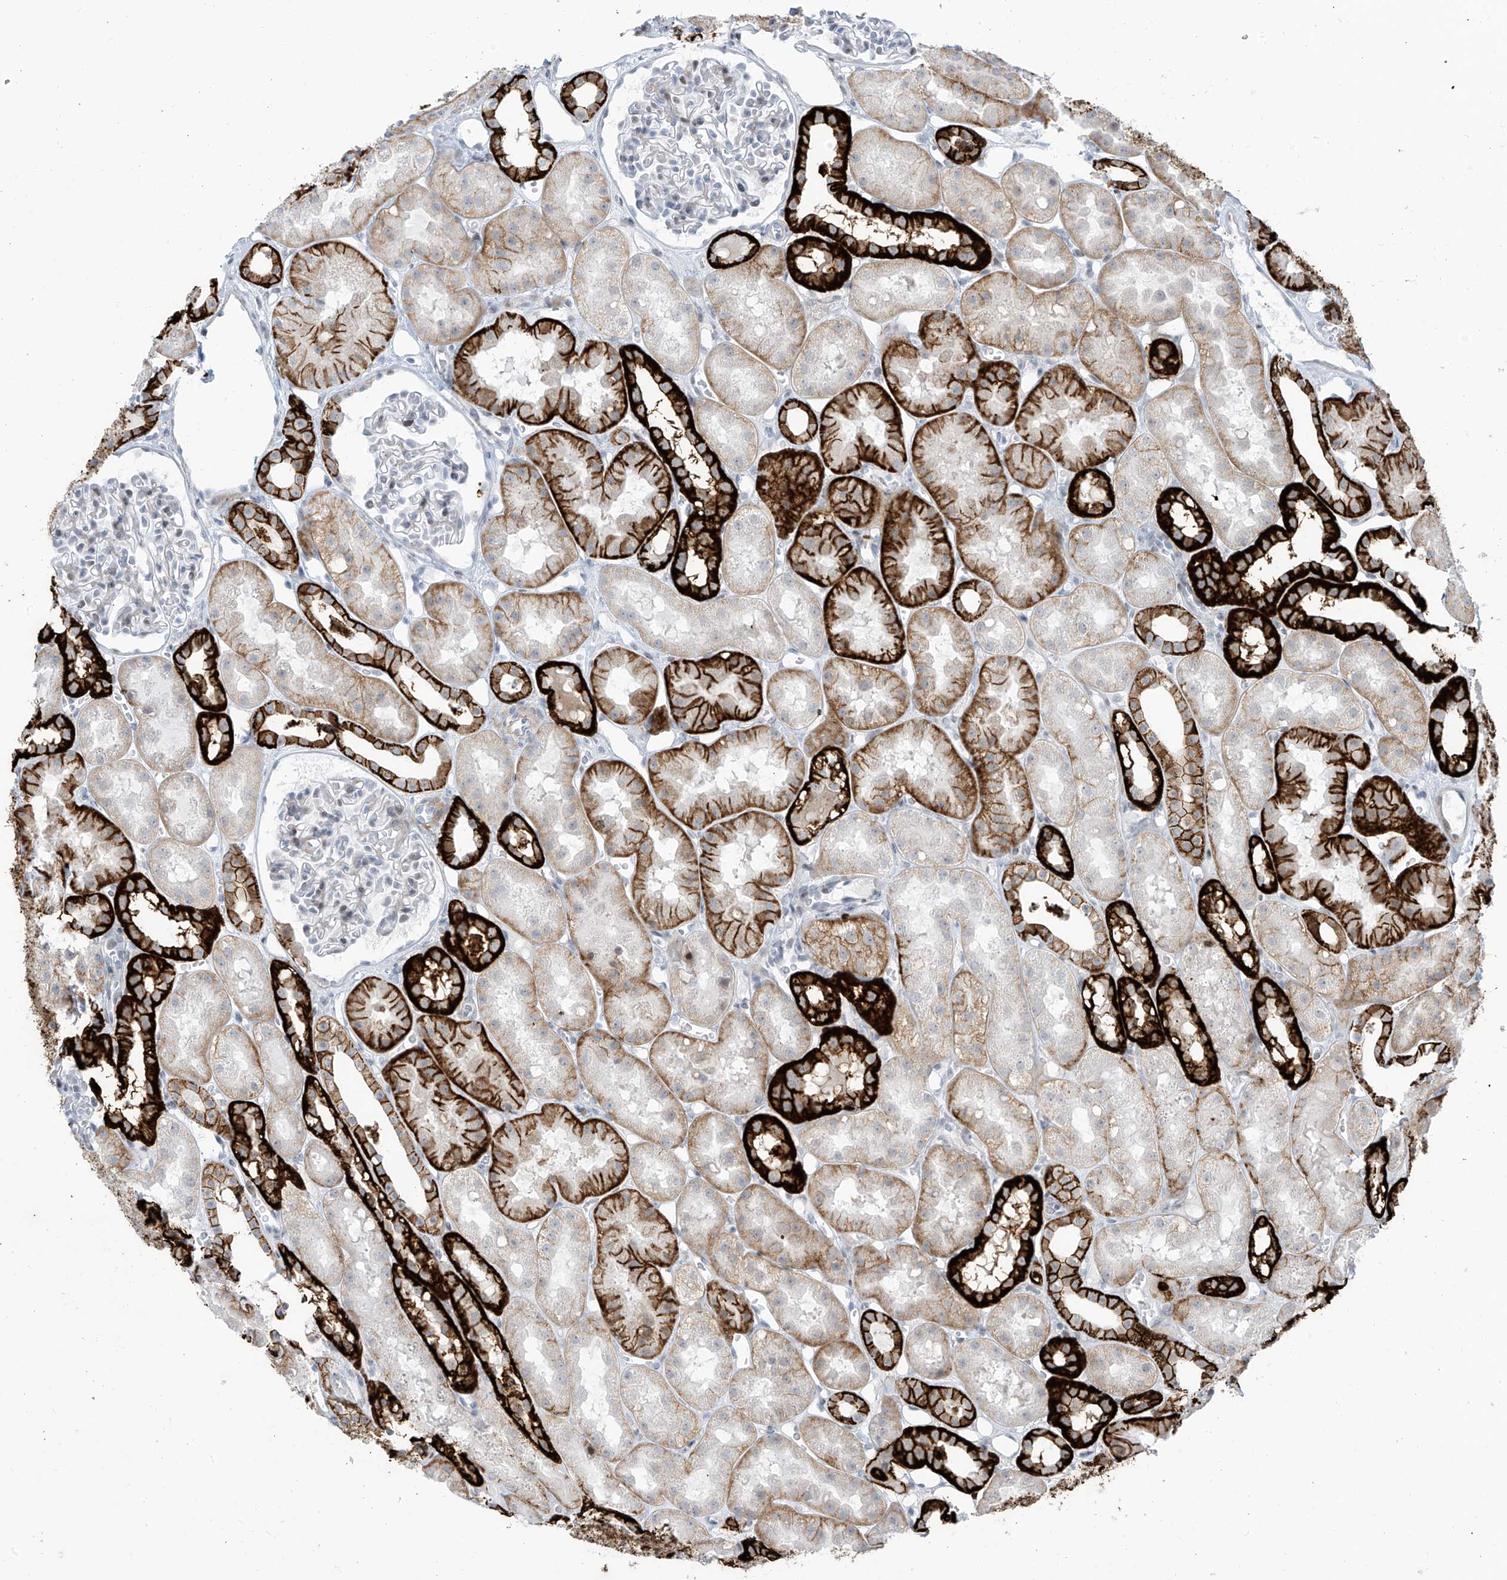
{"staining": {"intensity": "negative", "quantity": "none", "location": "none"}, "tissue": "kidney", "cell_type": "Cells in glomeruli", "image_type": "normal", "snomed": [{"axis": "morphology", "description": "Normal tissue, NOS"}, {"axis": "topography", "description": "Kidney"}], "caption": "This is an IHC photomicrograph of normal kidney. There is no positivity in cells in glomeruli.", "gene": "LIN9", "patient": {"sex": "male", "age": 16}}